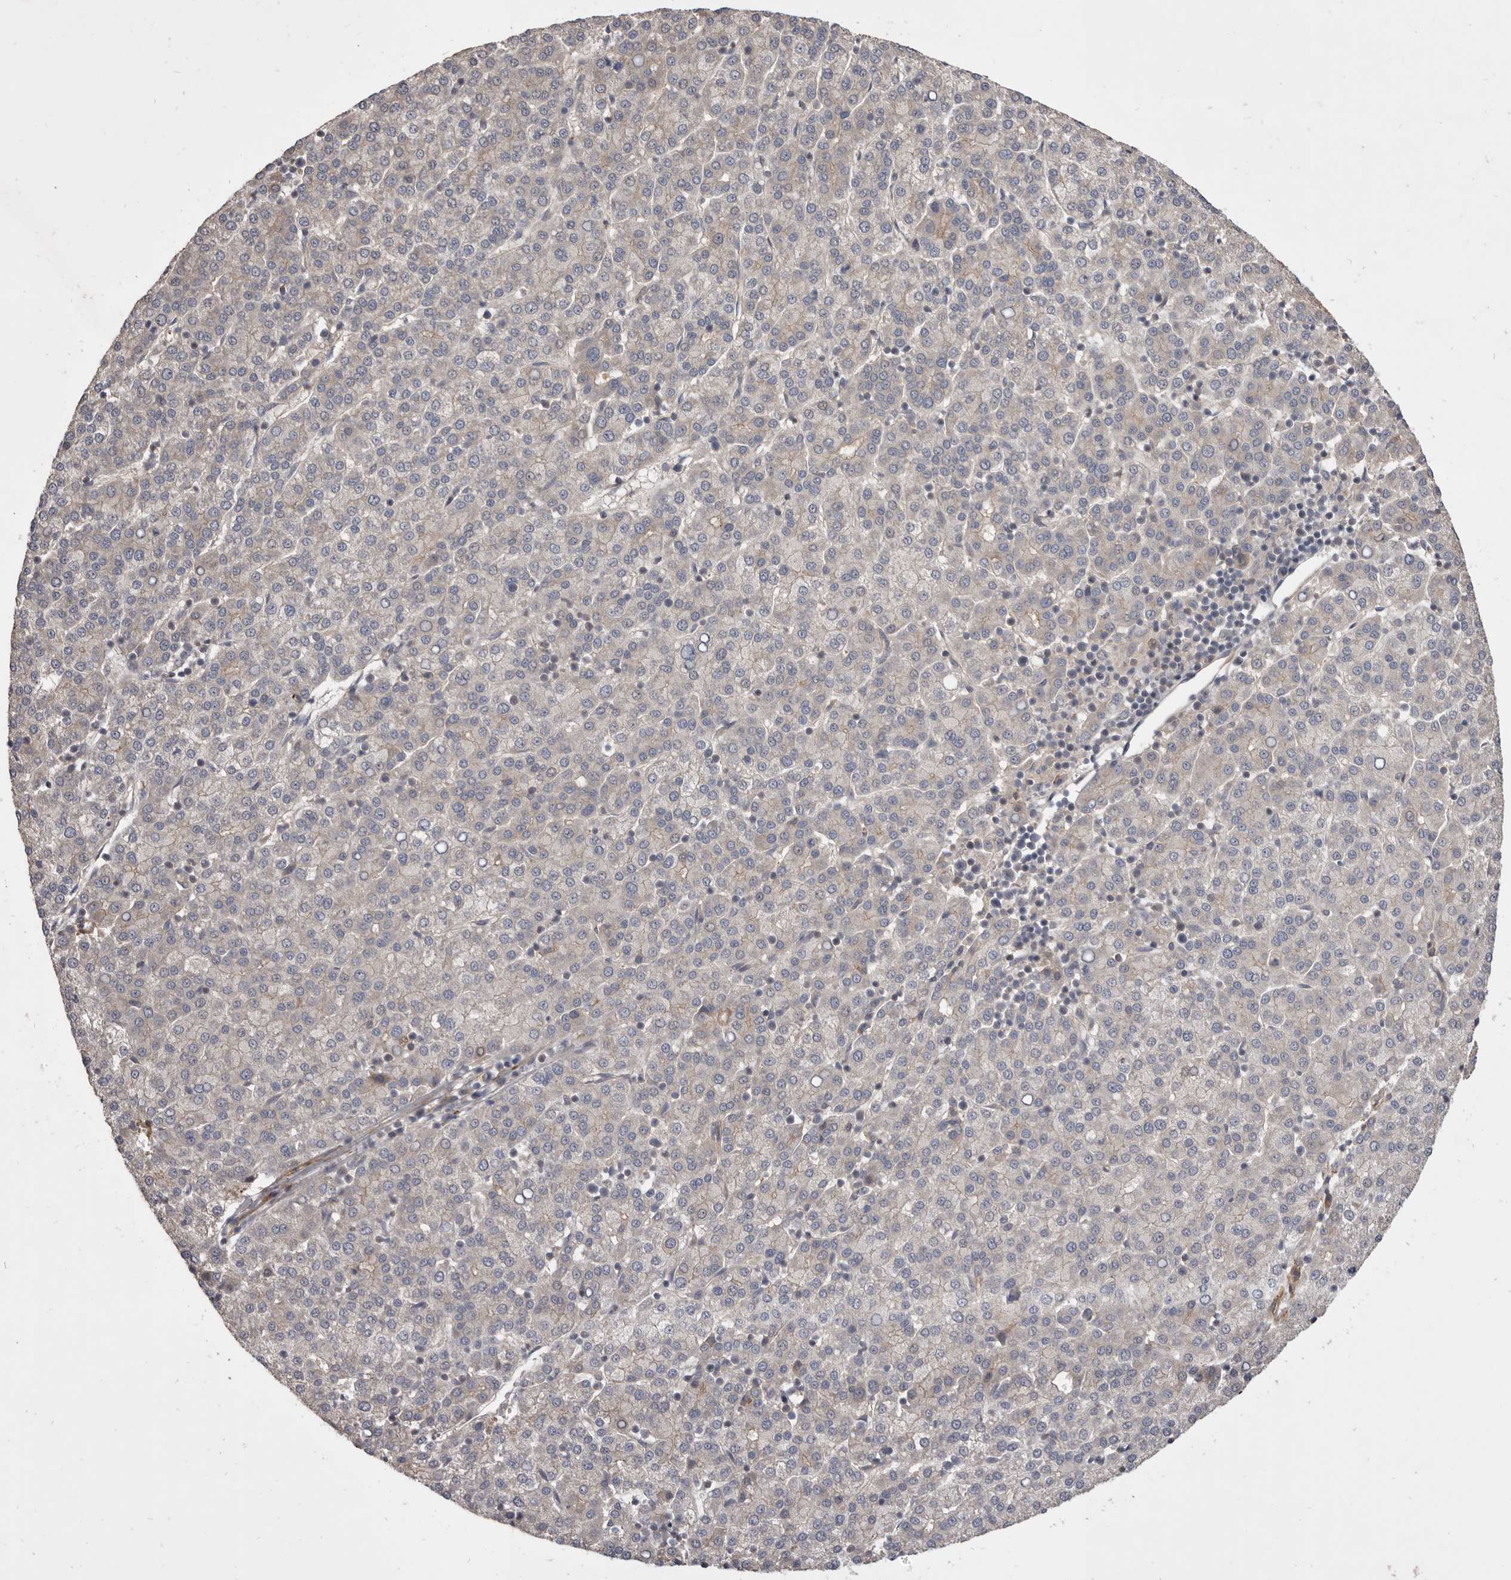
{"staining": {"intensity": "negative", "quantity": "none", "location": "none"}, "tissue": "liver cancer", "cell_type": "Tumor cells", "image_type": "cancer", "snomed": [{"axis": "morphology", "description": "Carcinoma, Hepatocellular, NOS"}, {"axis": "topography", "description": "Liver"}], "caption": "This is a histopathology image of IHC staining of liver hepatocellular carcinoma, which shows no positivity in tumor cells.", "gene": "VPS45", "patient": {"sex": "female", "age": 58}}